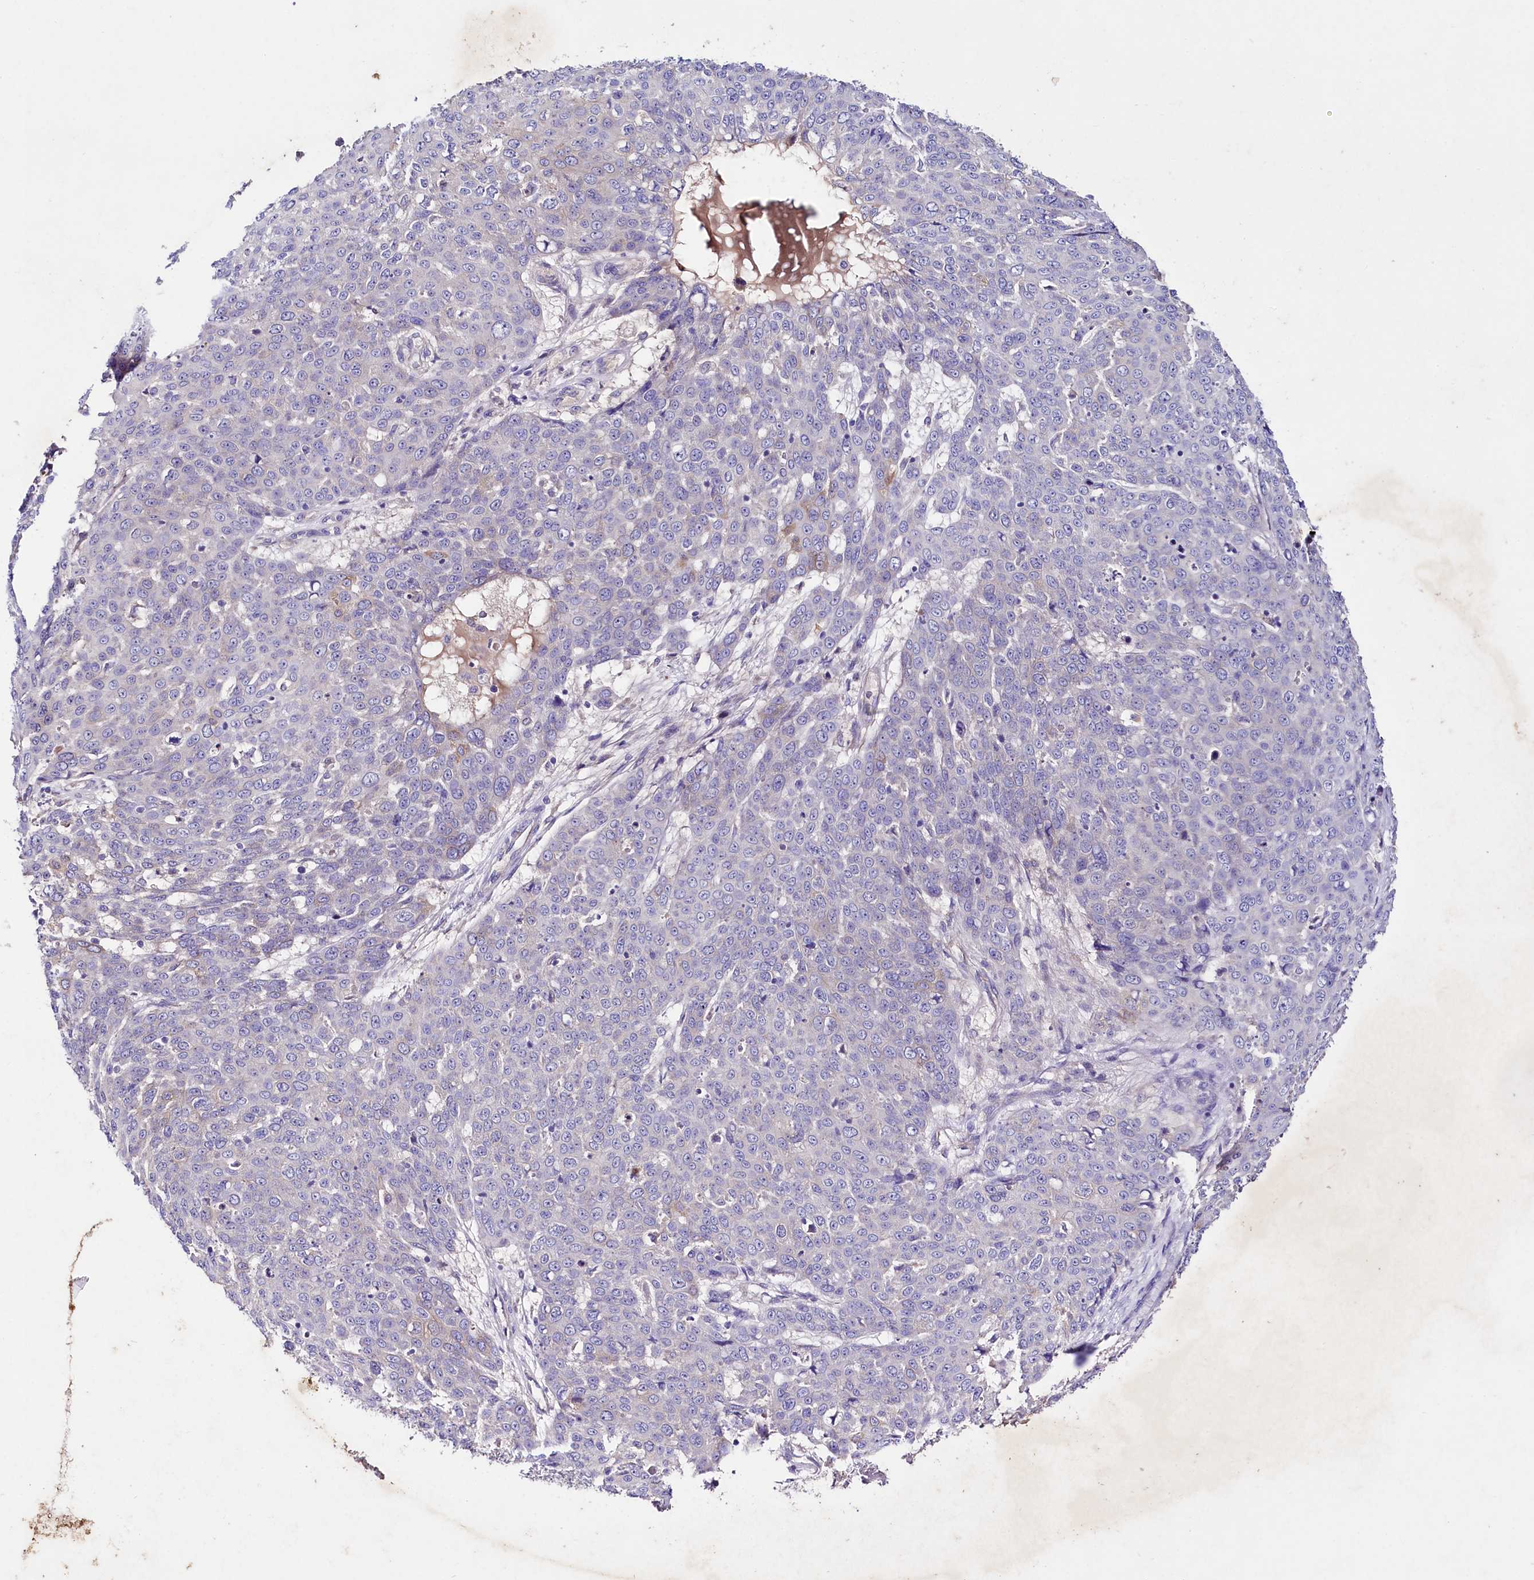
{"staining": {"intensity": "negative", "quantity": "none", "location": "none"}, "tissue": "skin cancer", "cell_type": "Tumor cells", "image_type": "cancer", "snomed": [{"axis": "morphology", "description": "Squamous cell carcinoma, NOS"}, {"axis": "topography", "description": "Skin"}], "caption": "Immunohistochemical staining of skin cancer shows no significant expression in tumor cells.", "gene": "SLC7A1", "patient": {"sex": "male", "age": 71}}